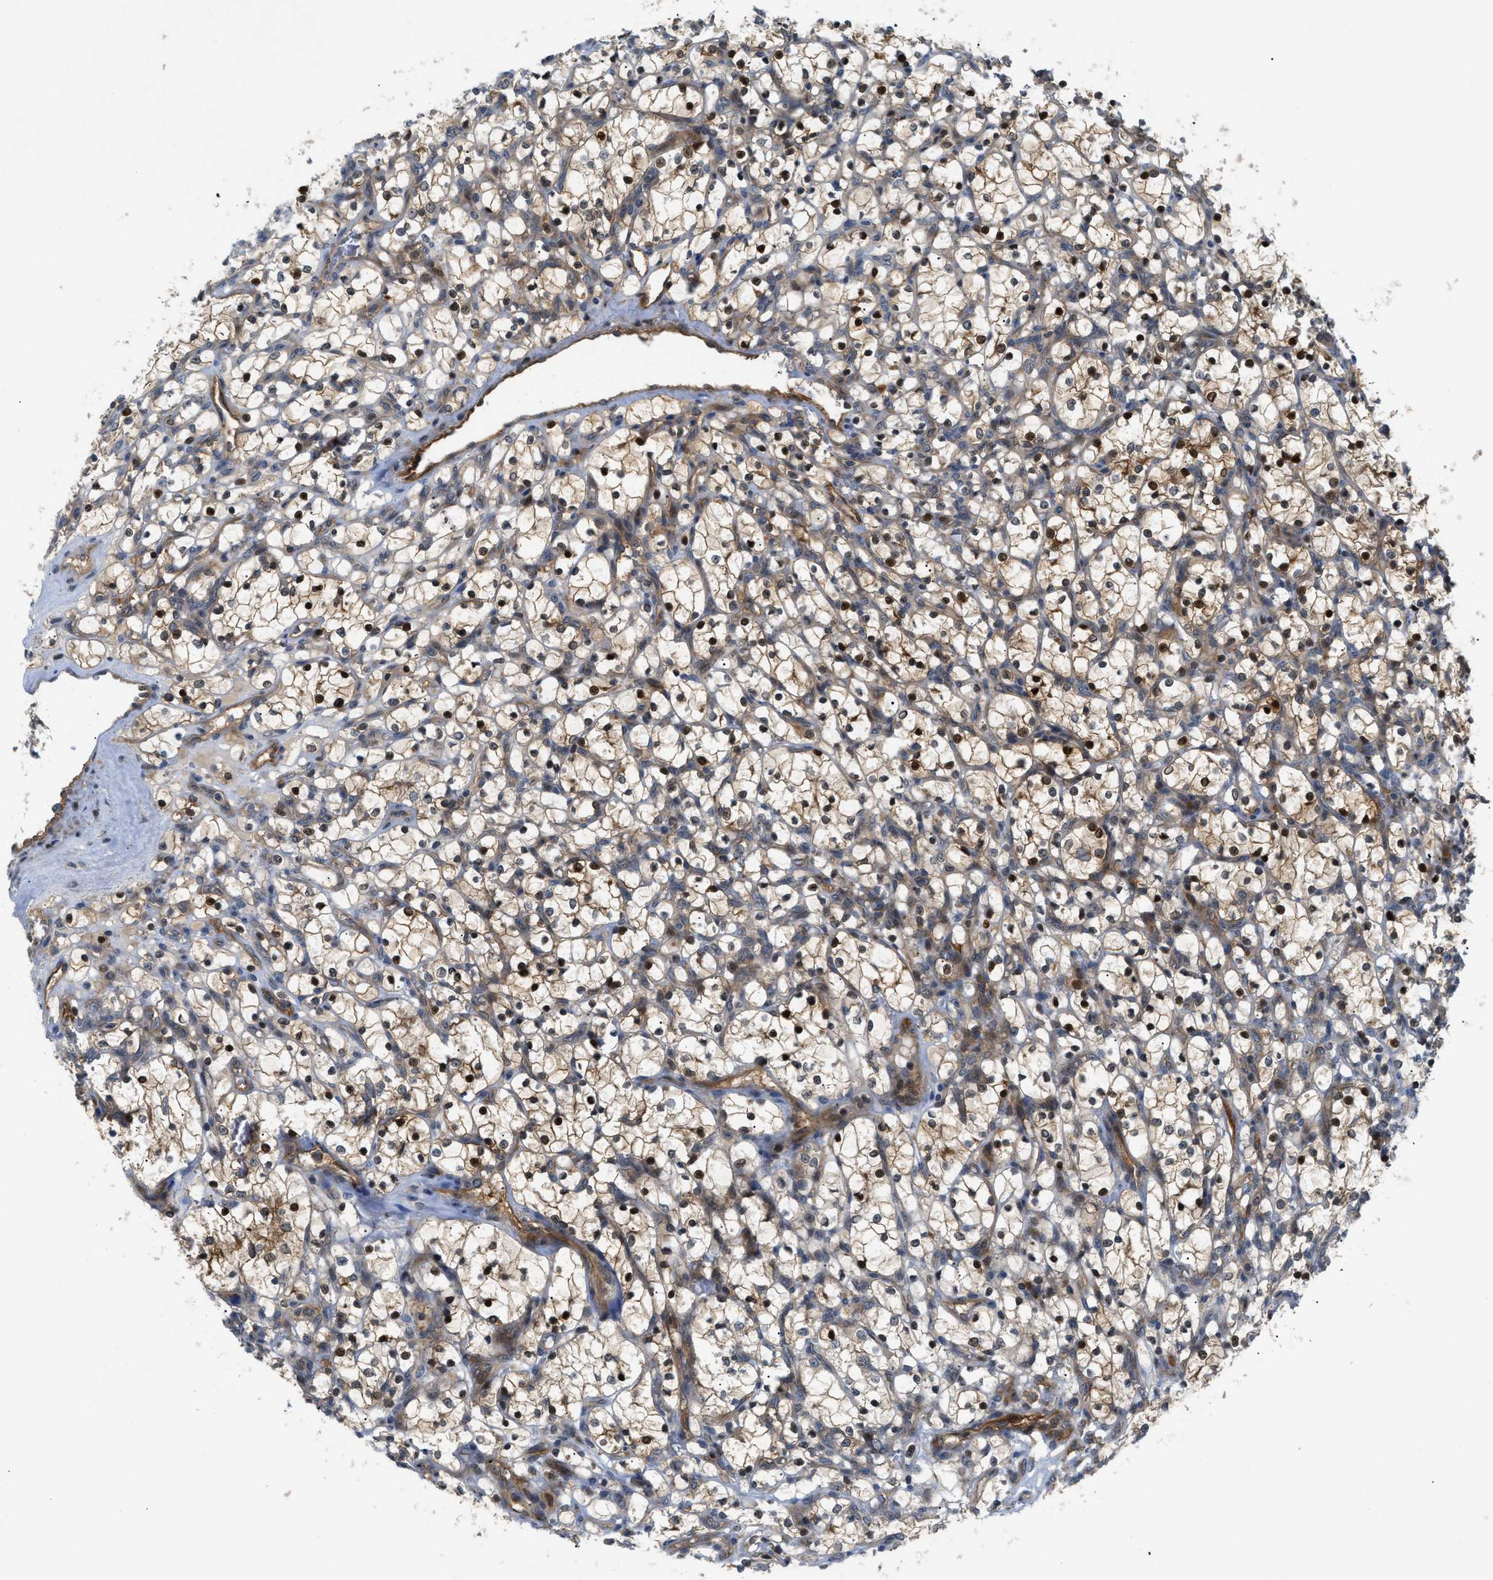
{"staining": {"intensity": "moderate", "quantity": "<25%", "location": "cytoplasmic/membranous"}, "tissue": "renal cancer", "cell_type": "Tumor cells", "image_type": "cancer", "snomed": [{"axis": "morphology", "description": "Adenocarcinoma, NOS"}, {"axis": "topography", "description": "Kidney"}], "caption": "Brown immunohistochemical staining in human renal cancer exhibits moderate cytoplasmic/membranous positivity in about <25% of tumor cells.", "gene": "TRAK2", "patient": {"sex": "female", "age": 69}}